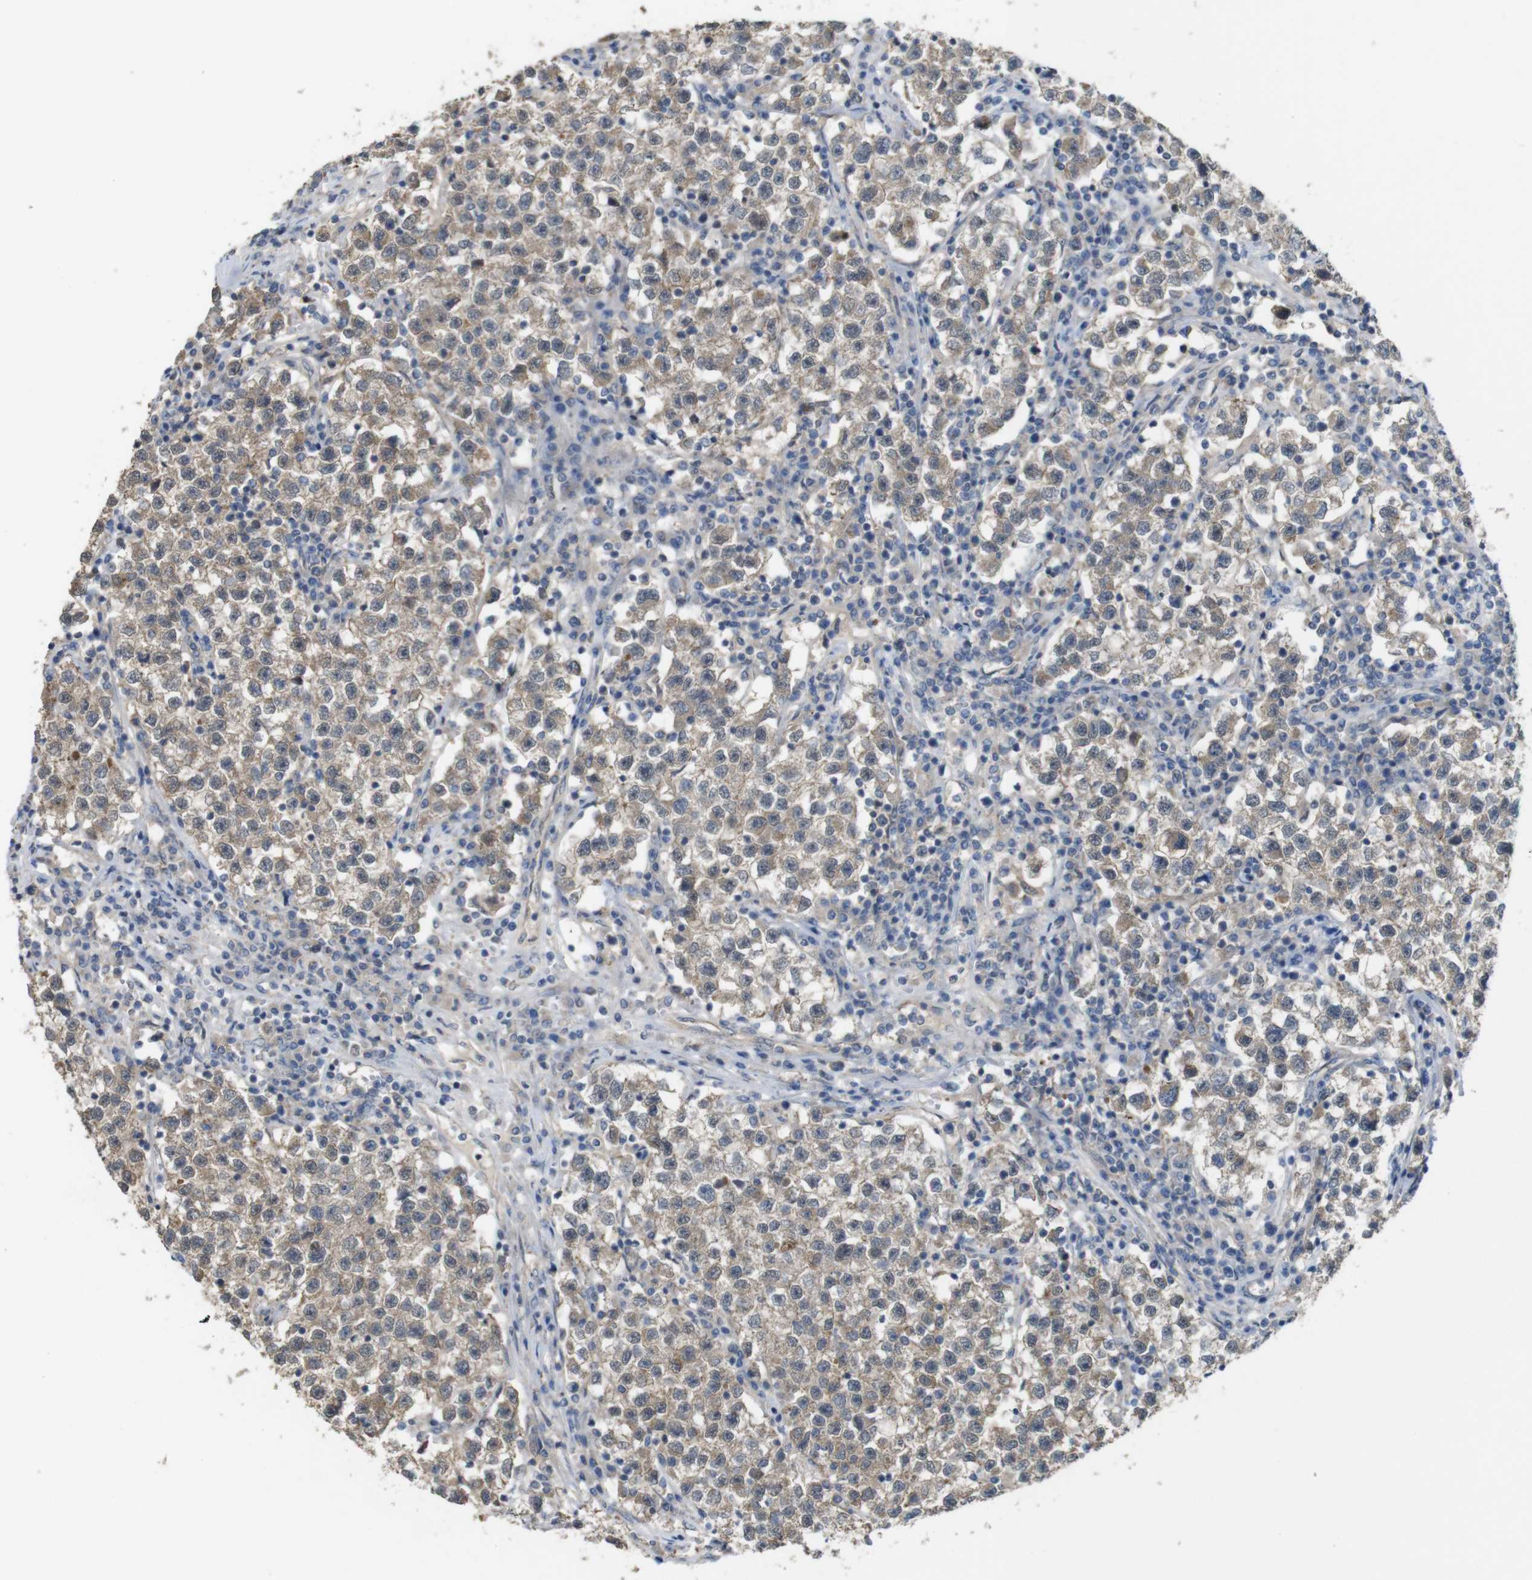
{"staining": {"intensity": "weak", "quantity": ">75%", "location": "cytoplasmic/membranous"}, "tissue": "testis cancer", "cell_type": "Tumor cells", "image_type": "cancer", "snomed": [{"axis": "morphology", "description": "Seminoma, NOS"}, {"axis": "topography", "description": "Testis"}], "caption": "Testis cancer stained with immunohistochemistry reveals weak cytoplasmic/membranous positivity in approximately >75% of tumor cells. (DAB (3,3'-diaminobenzidine) = brown stain, brightfield microscopy at high magnification).", "gene": "CDC34", "patient": {"sex": "male", "age": 22}}